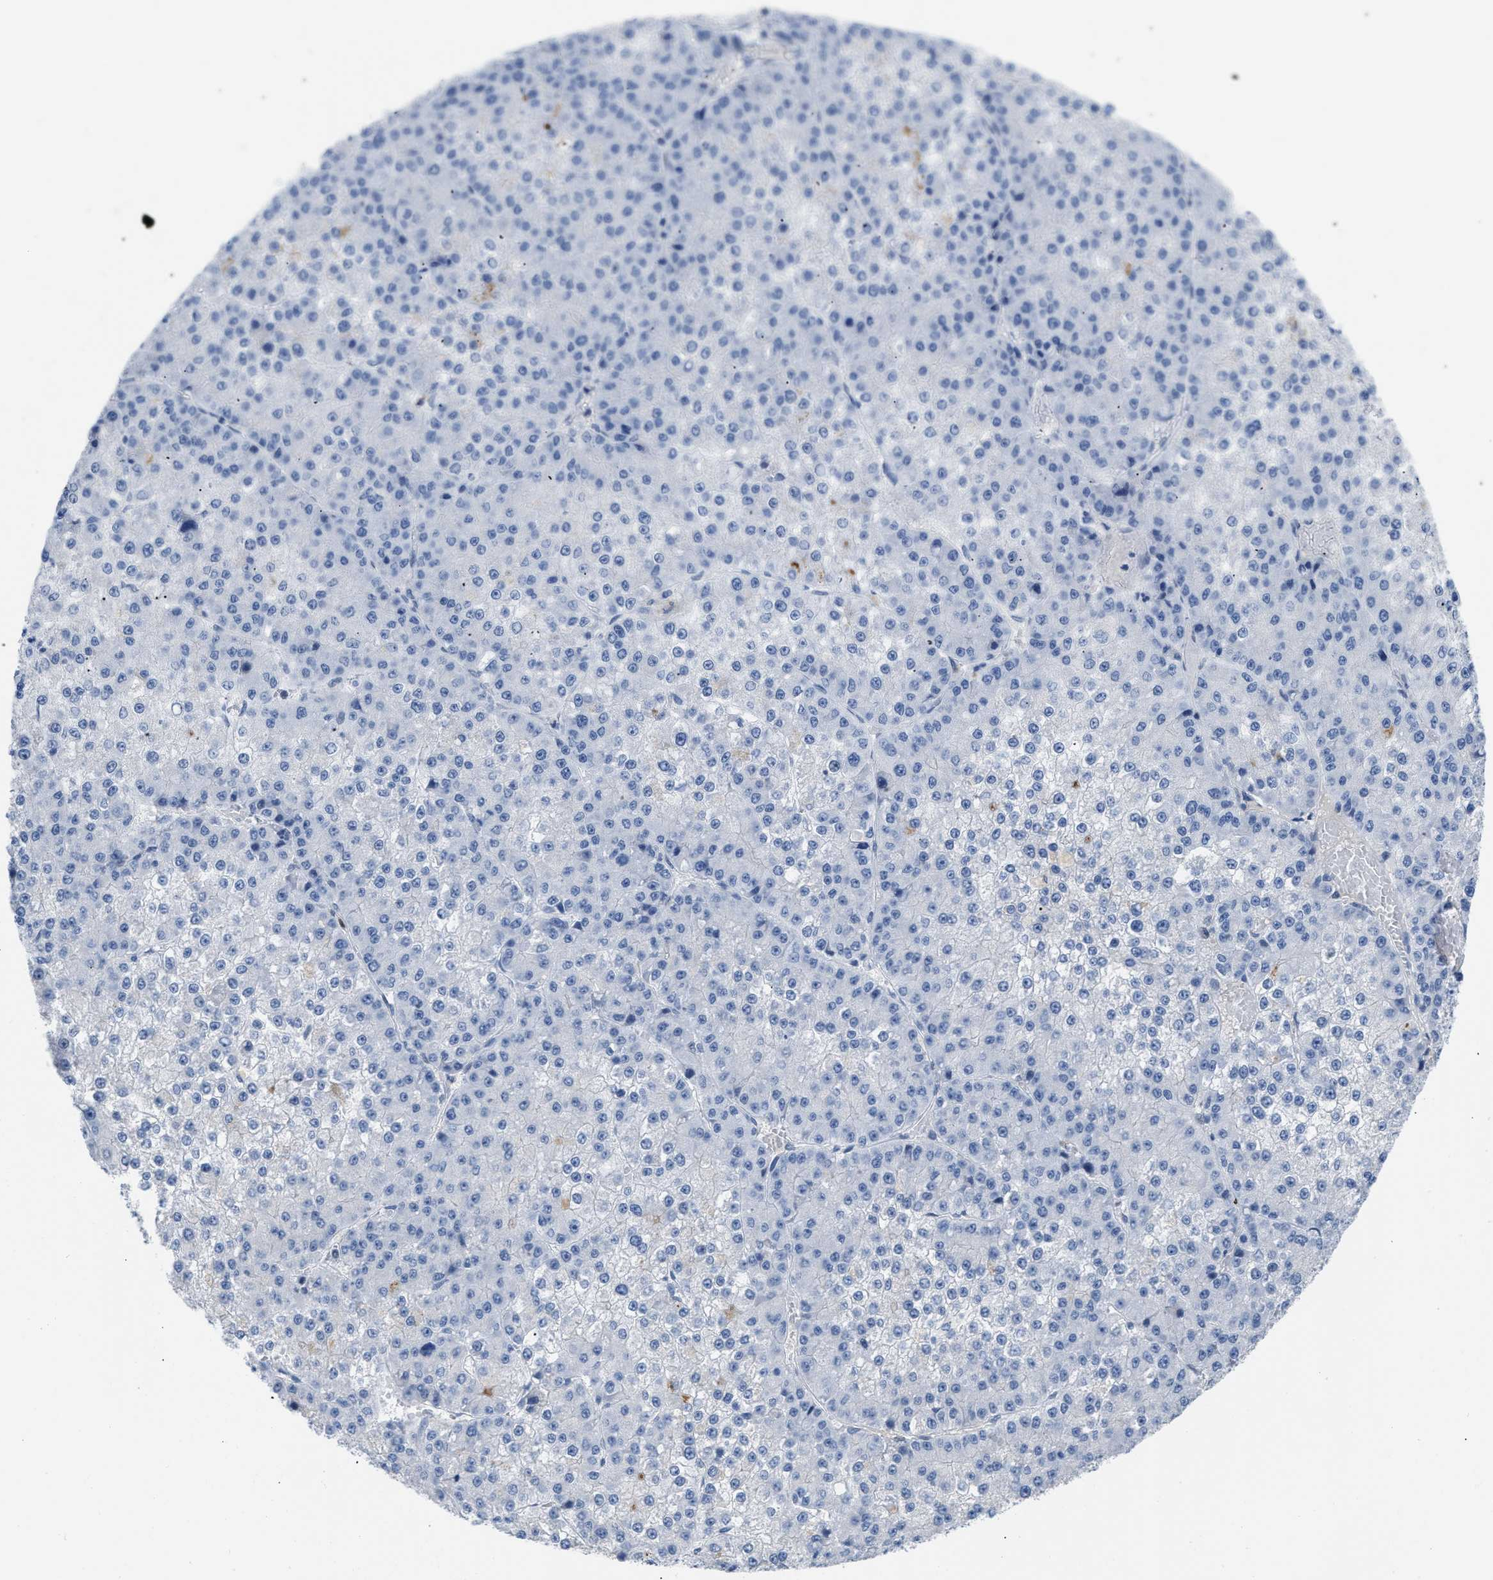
{"staining": {"intensity": "negative", "quantity": "none", "location": "none"}, "tissue": "liver cancer", "cell_type": "Tumor cells", "image_type": "cancer", "snomed": [{"axis": "morphology", "description": "Carcinoma, Hepatocellular, NOS"}, {"axis": "topography", "description": "Liver"}], "caption": "Tumor cells show no significant staining in liver cancer (hepatocellular carcinoma).", "gene": "BOLL", "patient": {"sex": "female", "age": 73}}